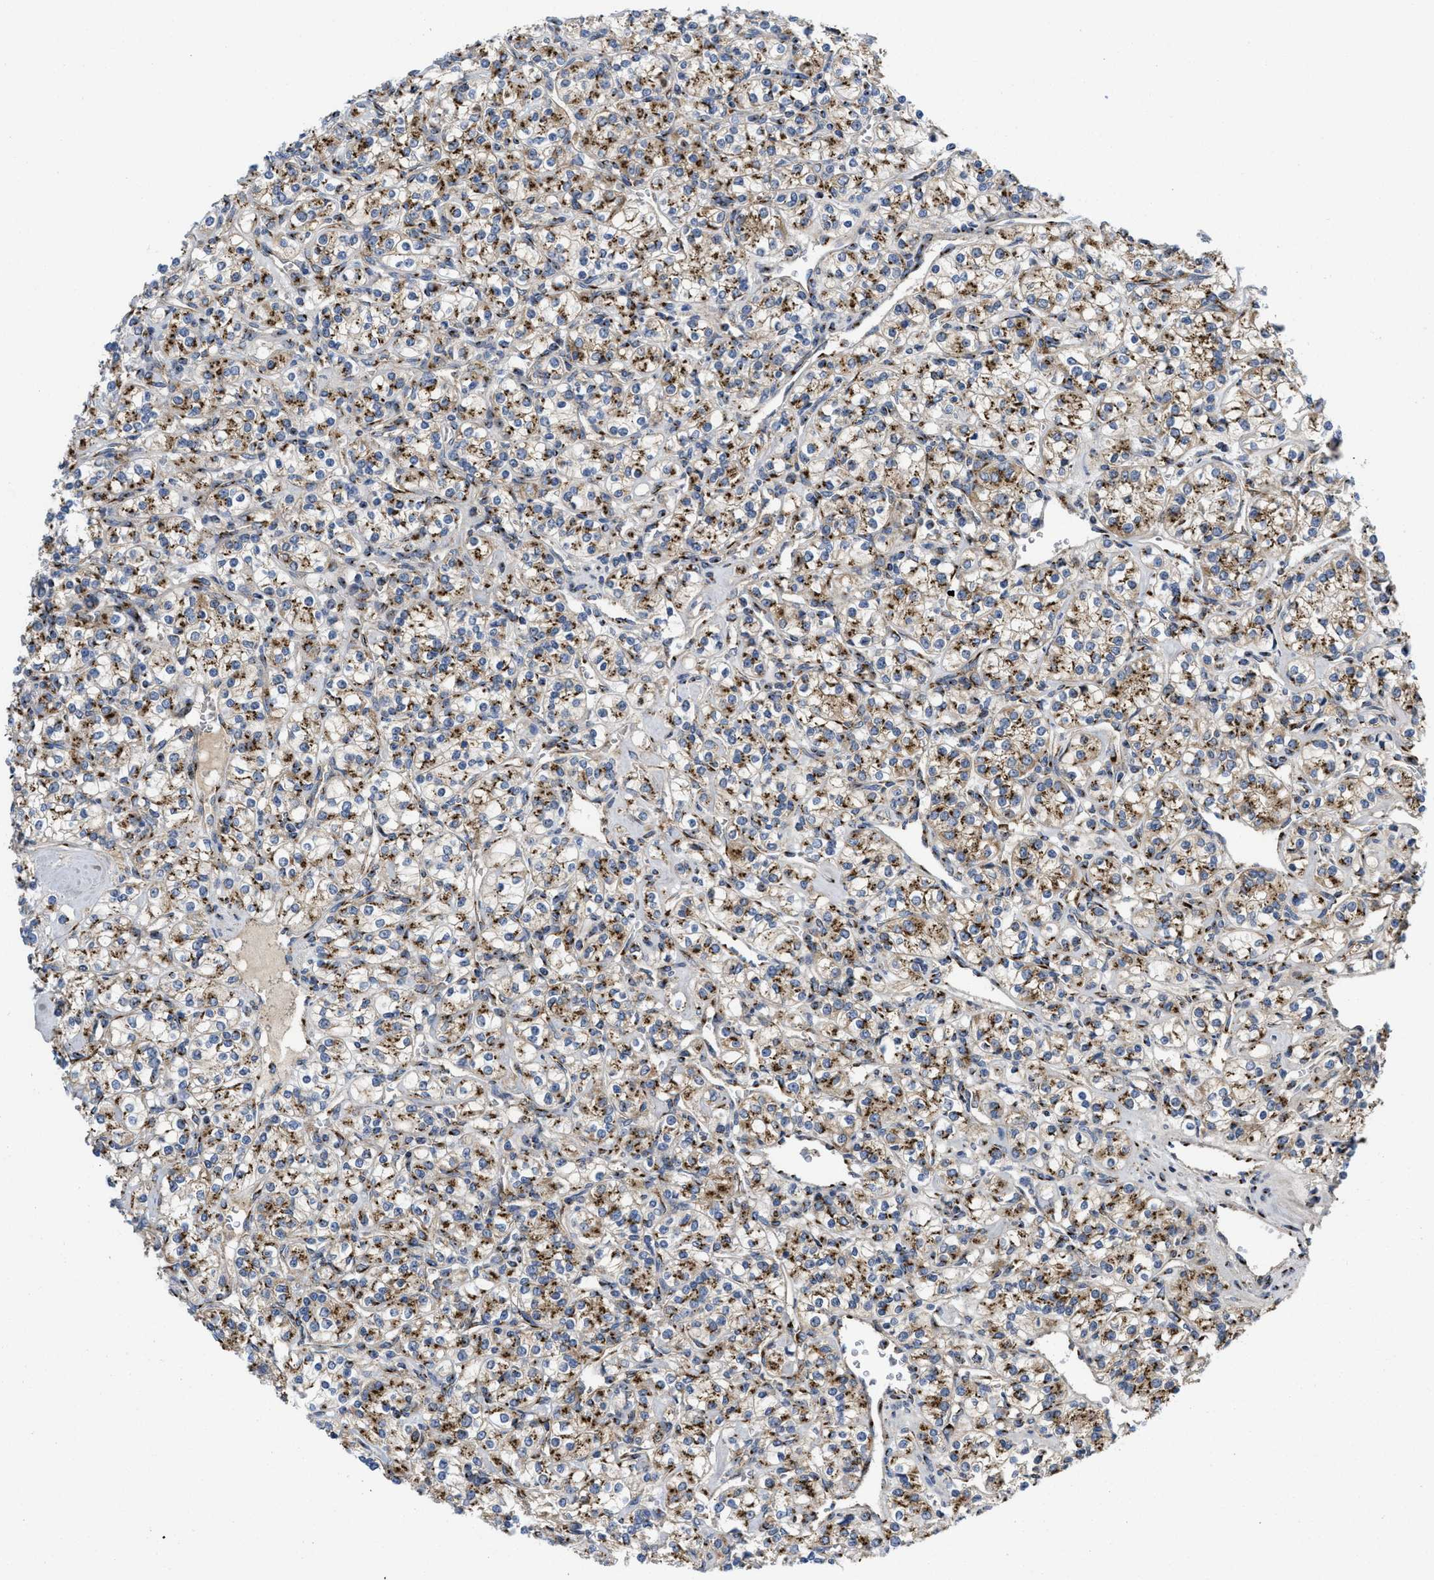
{"staining": {"intensity": "moderate", "quantity": "25%-75%", "location": "cytoplasmic/membranous"}, "tissue": "renal cancer", "cell_type": "Tumor cells", "image_type": "cancer", "snomed": [{"axis": "morphology", "description": "Adenocarcinoma, NOS"}, {"axis": "topography", "description": "Kidney"}], "caption": "This photomicrograph displays immunohistochemistry staining of adenocarcinoma (renal), with medium moderate cytoplasmic/membranous expression in about 25%-75% of tumor cells.", "gene": "ZNF70", "patient": {"sex": "male", "age": 77}}